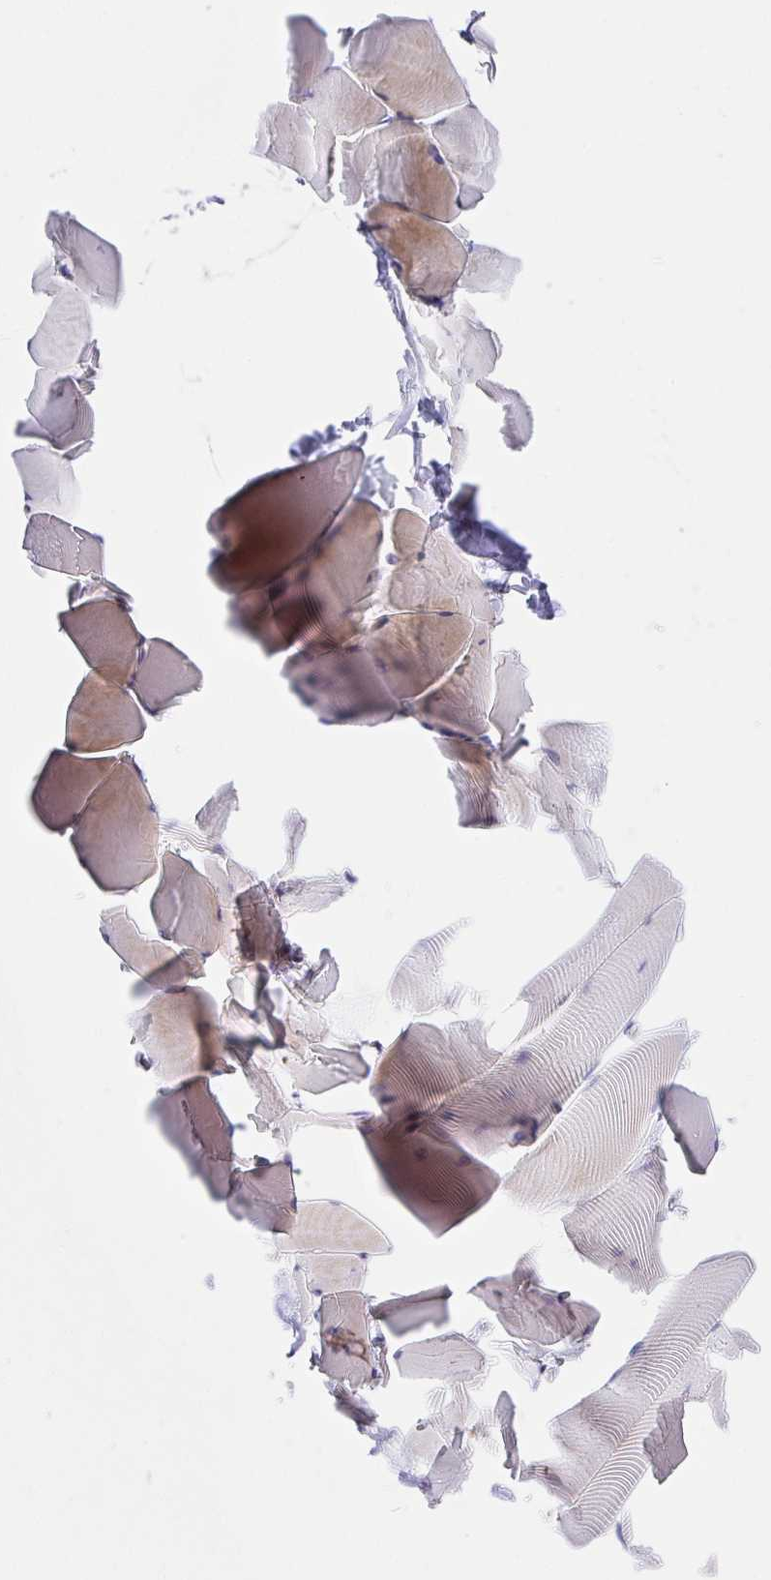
{"staining": {"intensity": "moderate", "quantity": "25%-75%", "location": "cytoplasmic/membranous"}, "tissue": "skeletal muscle", "cell_type": "Myocytes", "image_type": "normal", "snomed": [{"axis": "morphology", "description": "Normal tissue, NOS"}, {"axis": "topography", "description": "Skeletal muscle"}], "caption": "Skeletal muscle stained with DAB (3,3'-diaminobenzidine) immunohistochemistry reveals medium levels of moderate cytoplasmic/membranous positivity in about 25%-75% of myocytes.", "gene": "GOLGA1", "patient": {"sex": "male", "age": 25}}